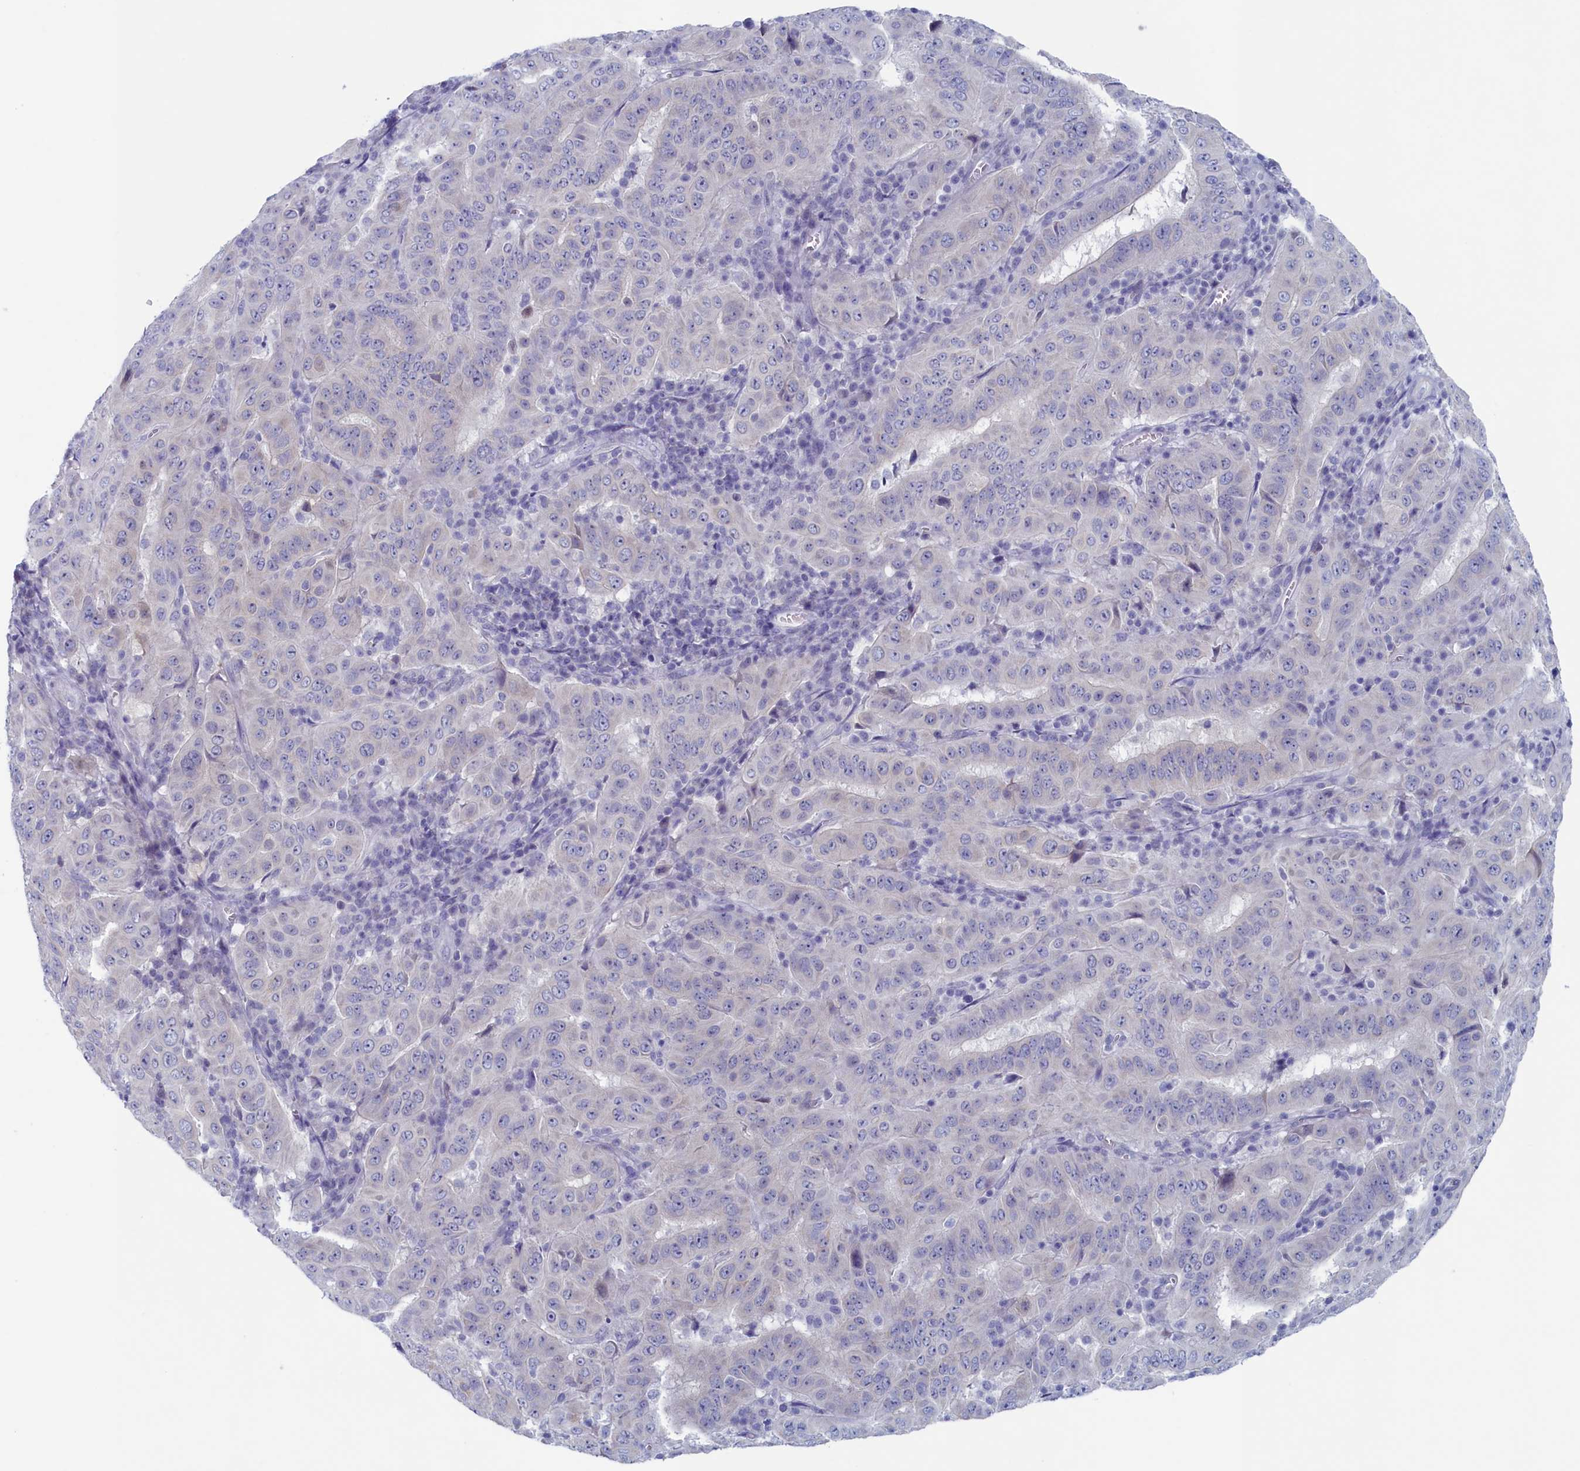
{"staining": {"intensity": "negative", "quantity": "none", "location": "none"}, "tissue": "pancreatic cancer", "cell_type": "Tumor cells", "image_type": "cancer", "snomed": [{"axis": "morphology", "description": "Adenocarcinoma, NOS"}, {"axis": "topography", "description": "Pancreas"}], "caption": "IHC of pancreatic cancer reveals no staining in tumor cells.", "gene": "WDR76", "patient": {"sex": "male", "age": 63}}